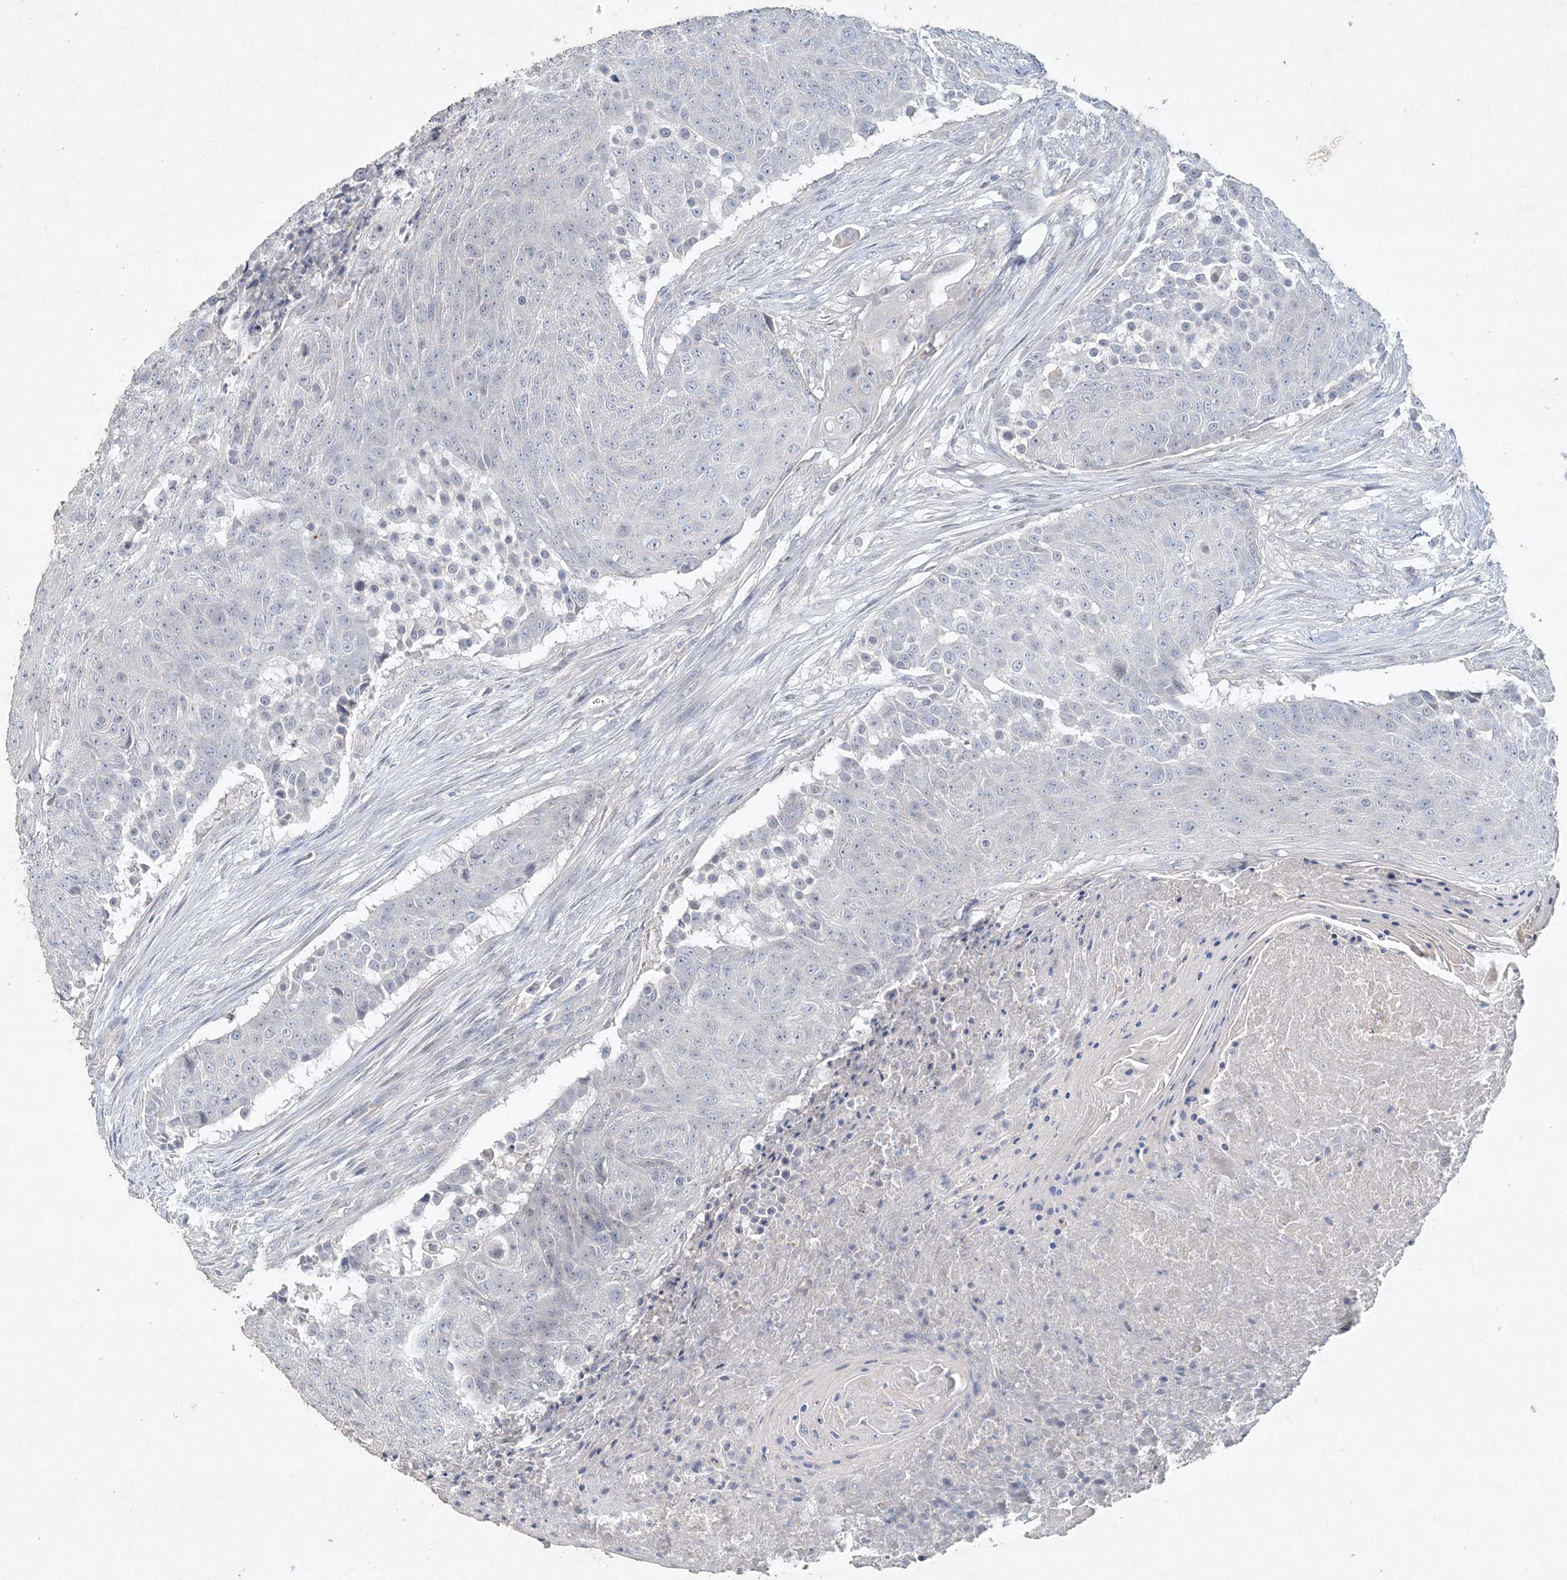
{"staining": {"intensity": "negative", "quantity": "none", "location": "none"}, "tissue": "urothelial cancer", "cell_type": "Tumor cells", "image_type": "cancer", "snomed": [{"axis": "morphology", "description": "Urothelial carcinoma, High grade"}, {"axis": "topography", "description": "Urinary bladder"}], "caption": "Immunohistochemistry photomicrograph of urothelial carcinoma (high-grade) stained for a protein (brown), which exhibits no staining in tumor cells.", "gene": "DNAH5", "patient": {"sex": "female", "age": 63}}